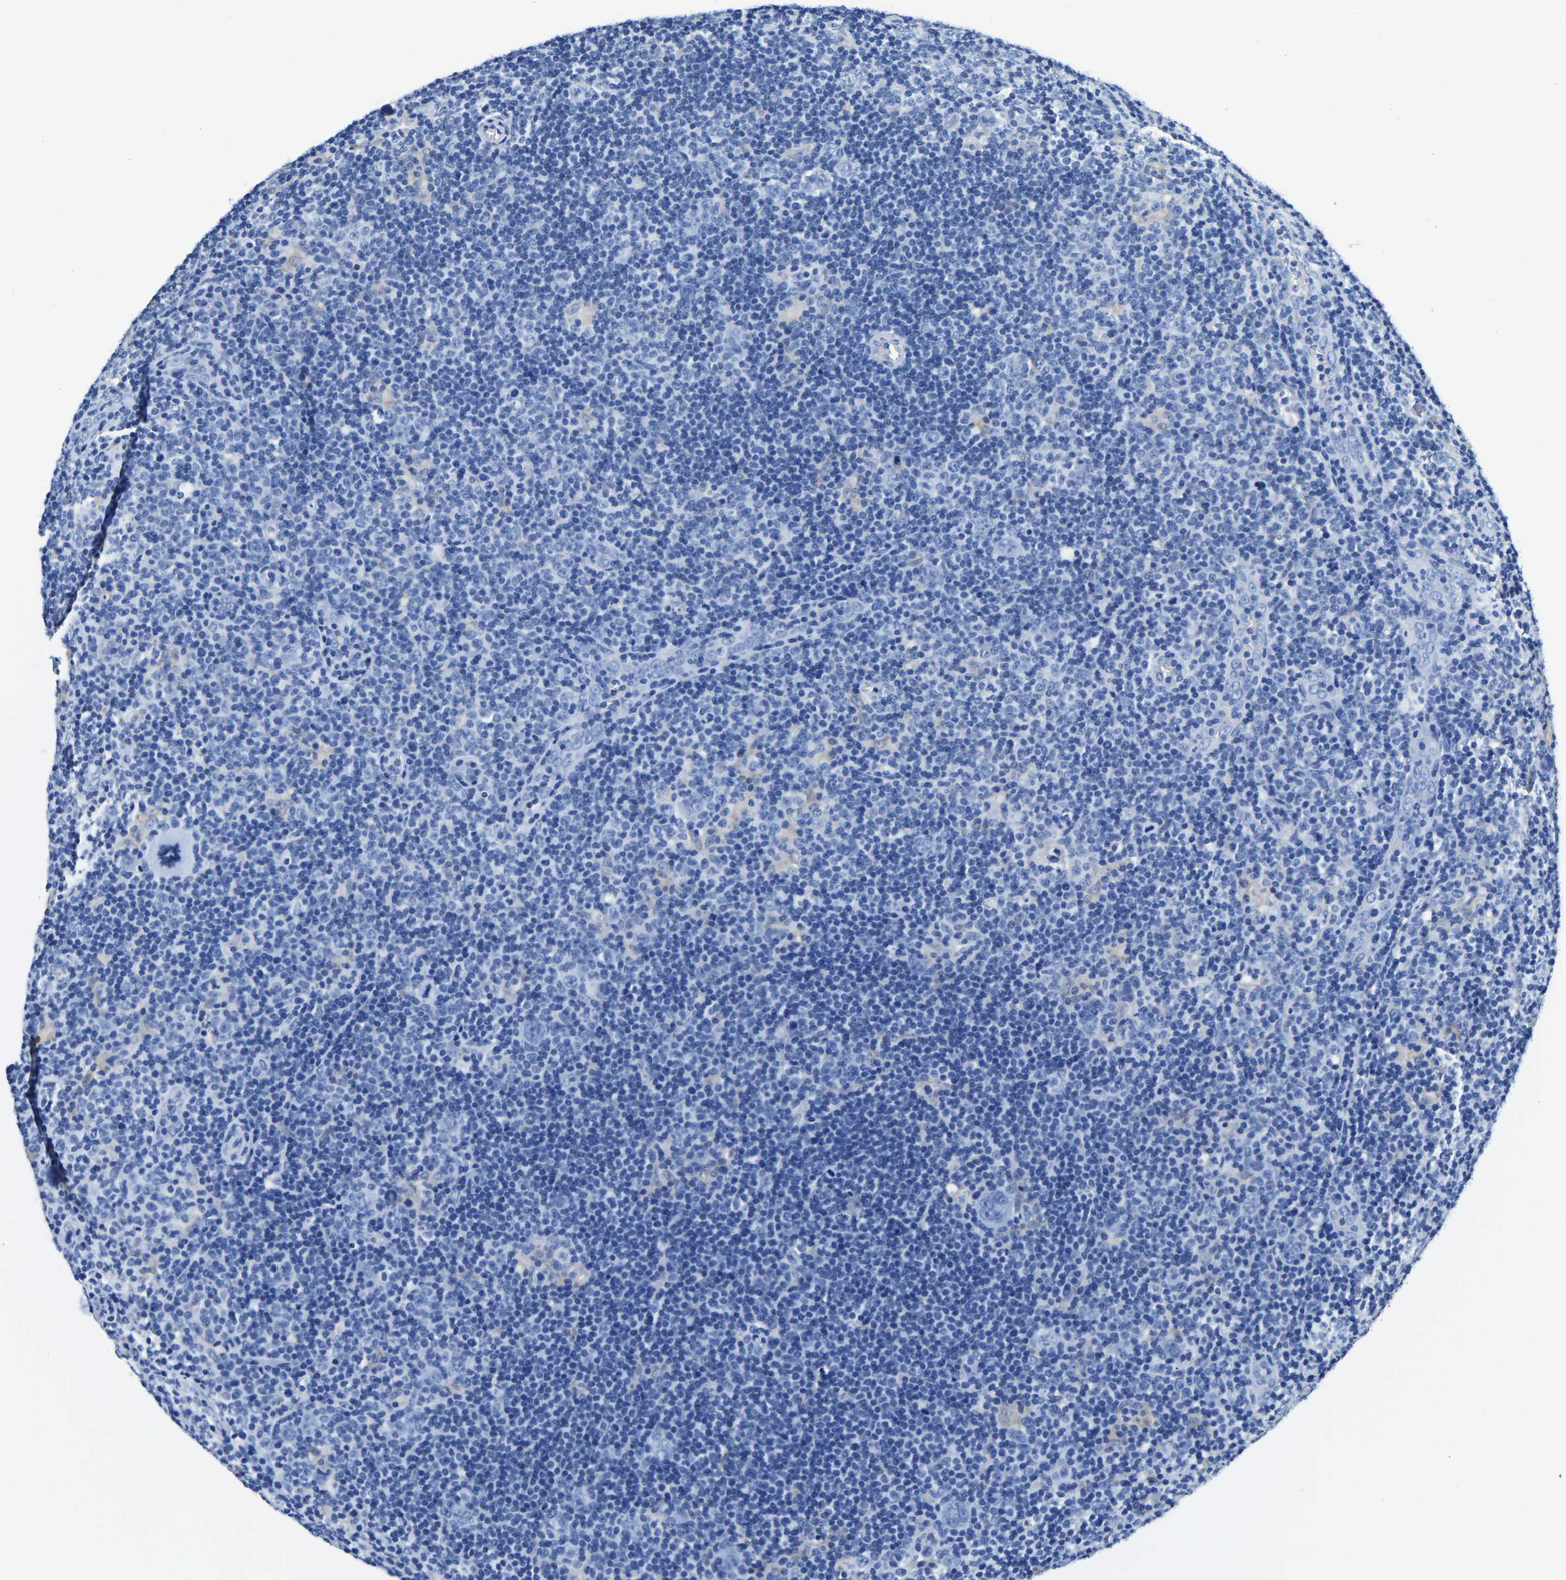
{"staining": {"intensity": "negative", "quantity": "none", "location": "none"}, "tissue": "lymphoma", "cell_type": "Tumor cells", "image_type": "cancer", "snomed": [{"axis": "morphology", "description": "Hodgkin's disease, NOS"}, {"axis": "topography", "description": "Lymph node"}], "caption": "Image shows no protein expression in tumor cells of Hodgkin's disease tissue.", "gene": "ZDHHC13", "patient": {"sex": "female", "age": 57}}